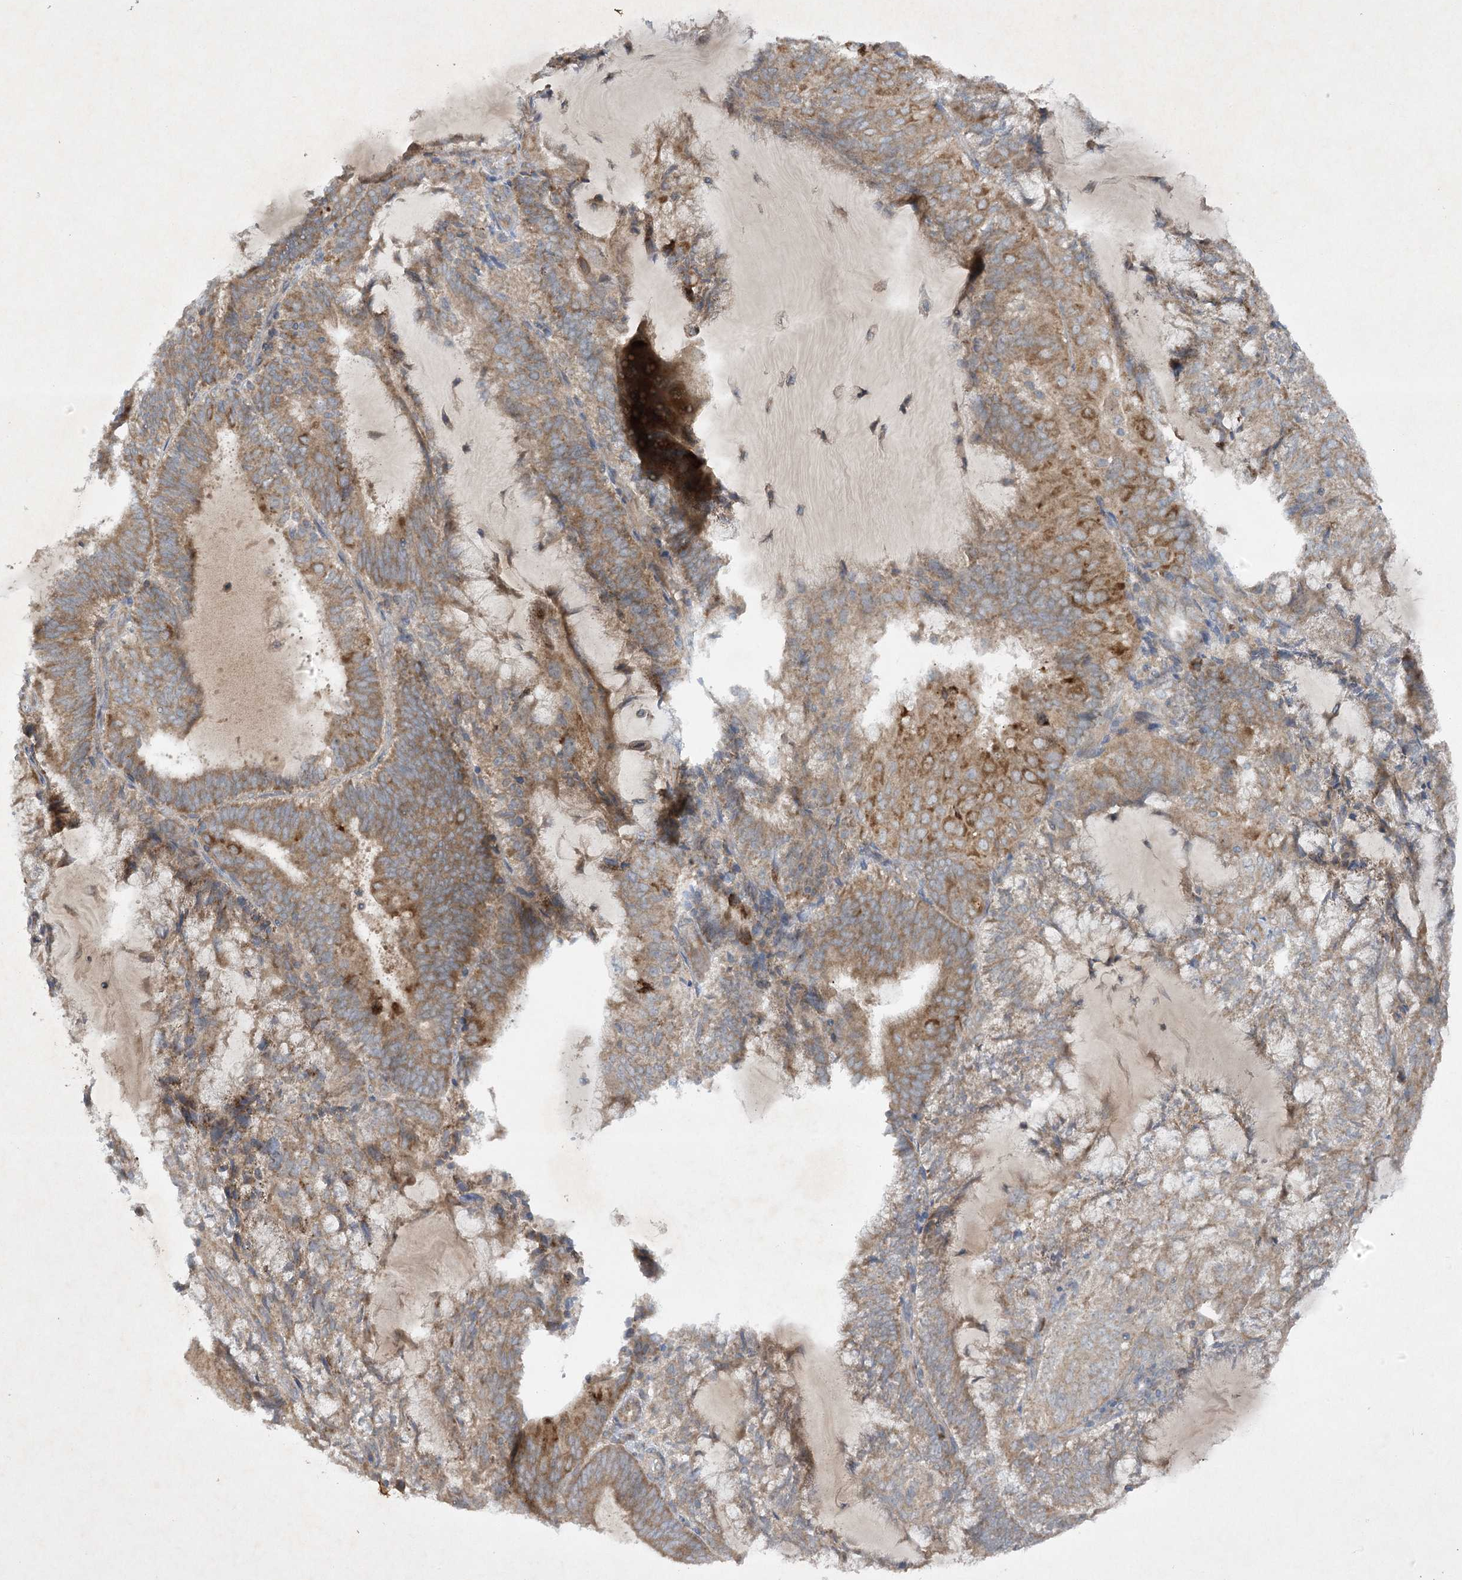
{"staining": {"intensity": "moderate", "quantity": ">75%", "location": "cytoplasmic/membranous"}, "tissue": "endometrial cancer", "cell_type": "Tumor cells", "image_type": "cancer", "snomed": [{"axis": "morphology", "description": "Adenocarcinoma, NOS"}, {"axis": "topography", "description": "Endometrium"}], "caption": "The photomicrograph exhibits a brown stain indicating the presence of a protein in the cytoplasmic/membranous of tumor cells in endometrial cancer (adenocarcinoma).", "gene": "TRAF3IP1", "patient": {"sex": "female", "age": 81}}